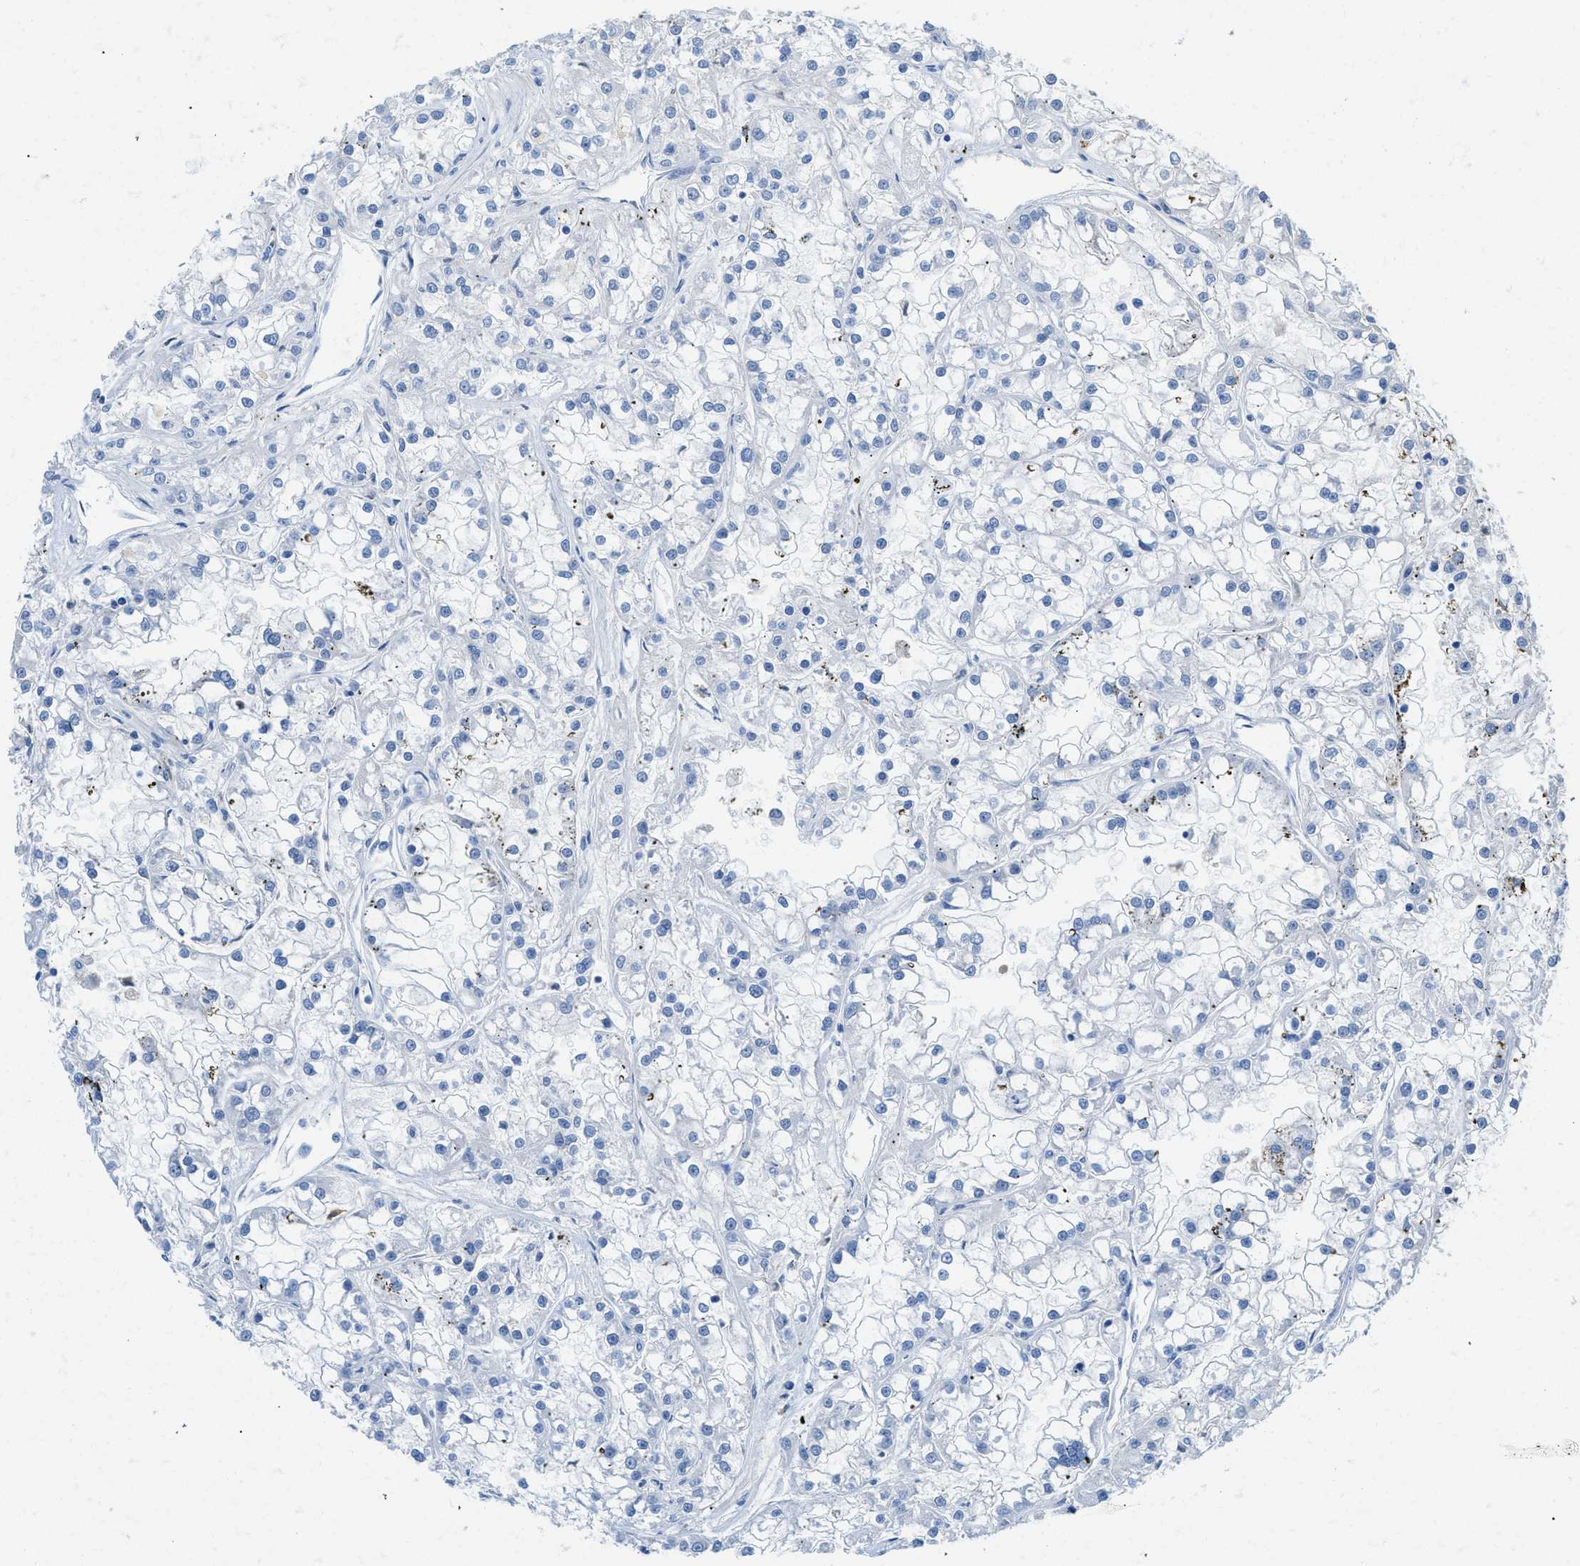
{"staining": {"intensity": "negative", "quantity": "none", "location": "none"}, "tissue": "renal cancer", "cell_type": "Tumor cells", "image_type": "cancer", "snomed": [{"axis": "morphology", "description": "Adenocarcinoma, NOS"}, {"axis": "topography", "description": "Kidney"}], "caption": "IHC of renal cancer reveals no expression in tumor cells.", "gene": "COL3A1", "patient": {"sex": "female", "age": 52}}